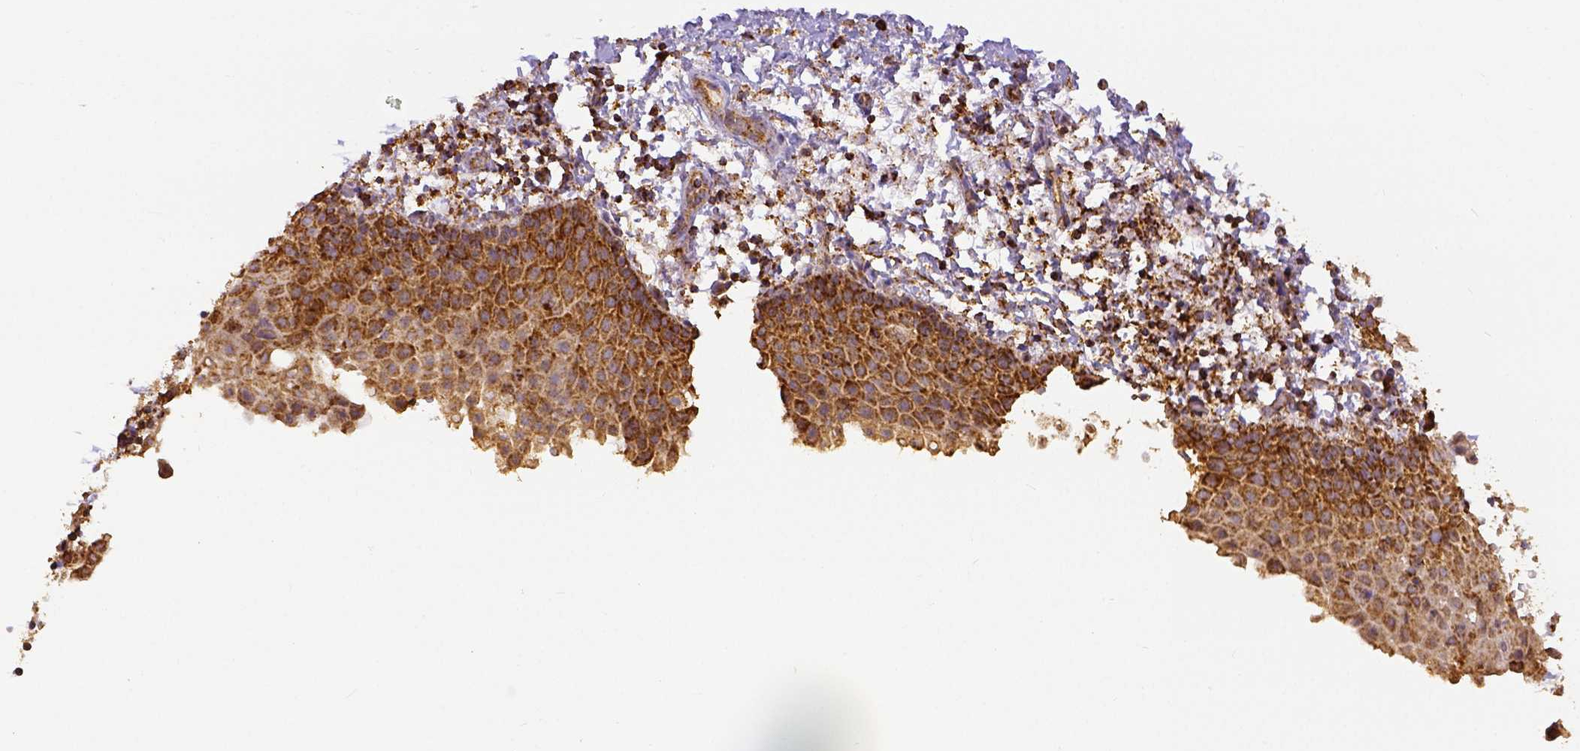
{"staining": {"intensity": "moderate", "quantity": ">75%", "location": "cytoplasmic/membranous"}, "tissue": "vagina", "cell_type": "Squamous epithelial cells", "image_type": "normal", "snomed": [{"axis": "morphology", "description": "Normal tissue, NOS"}, {"axis": "topography", "description": "Vagina"}], "caption": "Squamous epithelial cells show moderate cytoplasmic/membranous staining in about >75% of cells in unremarkable vagina.", "gene": "SDHB", "patient": {"sex": "female", "age": 61}}